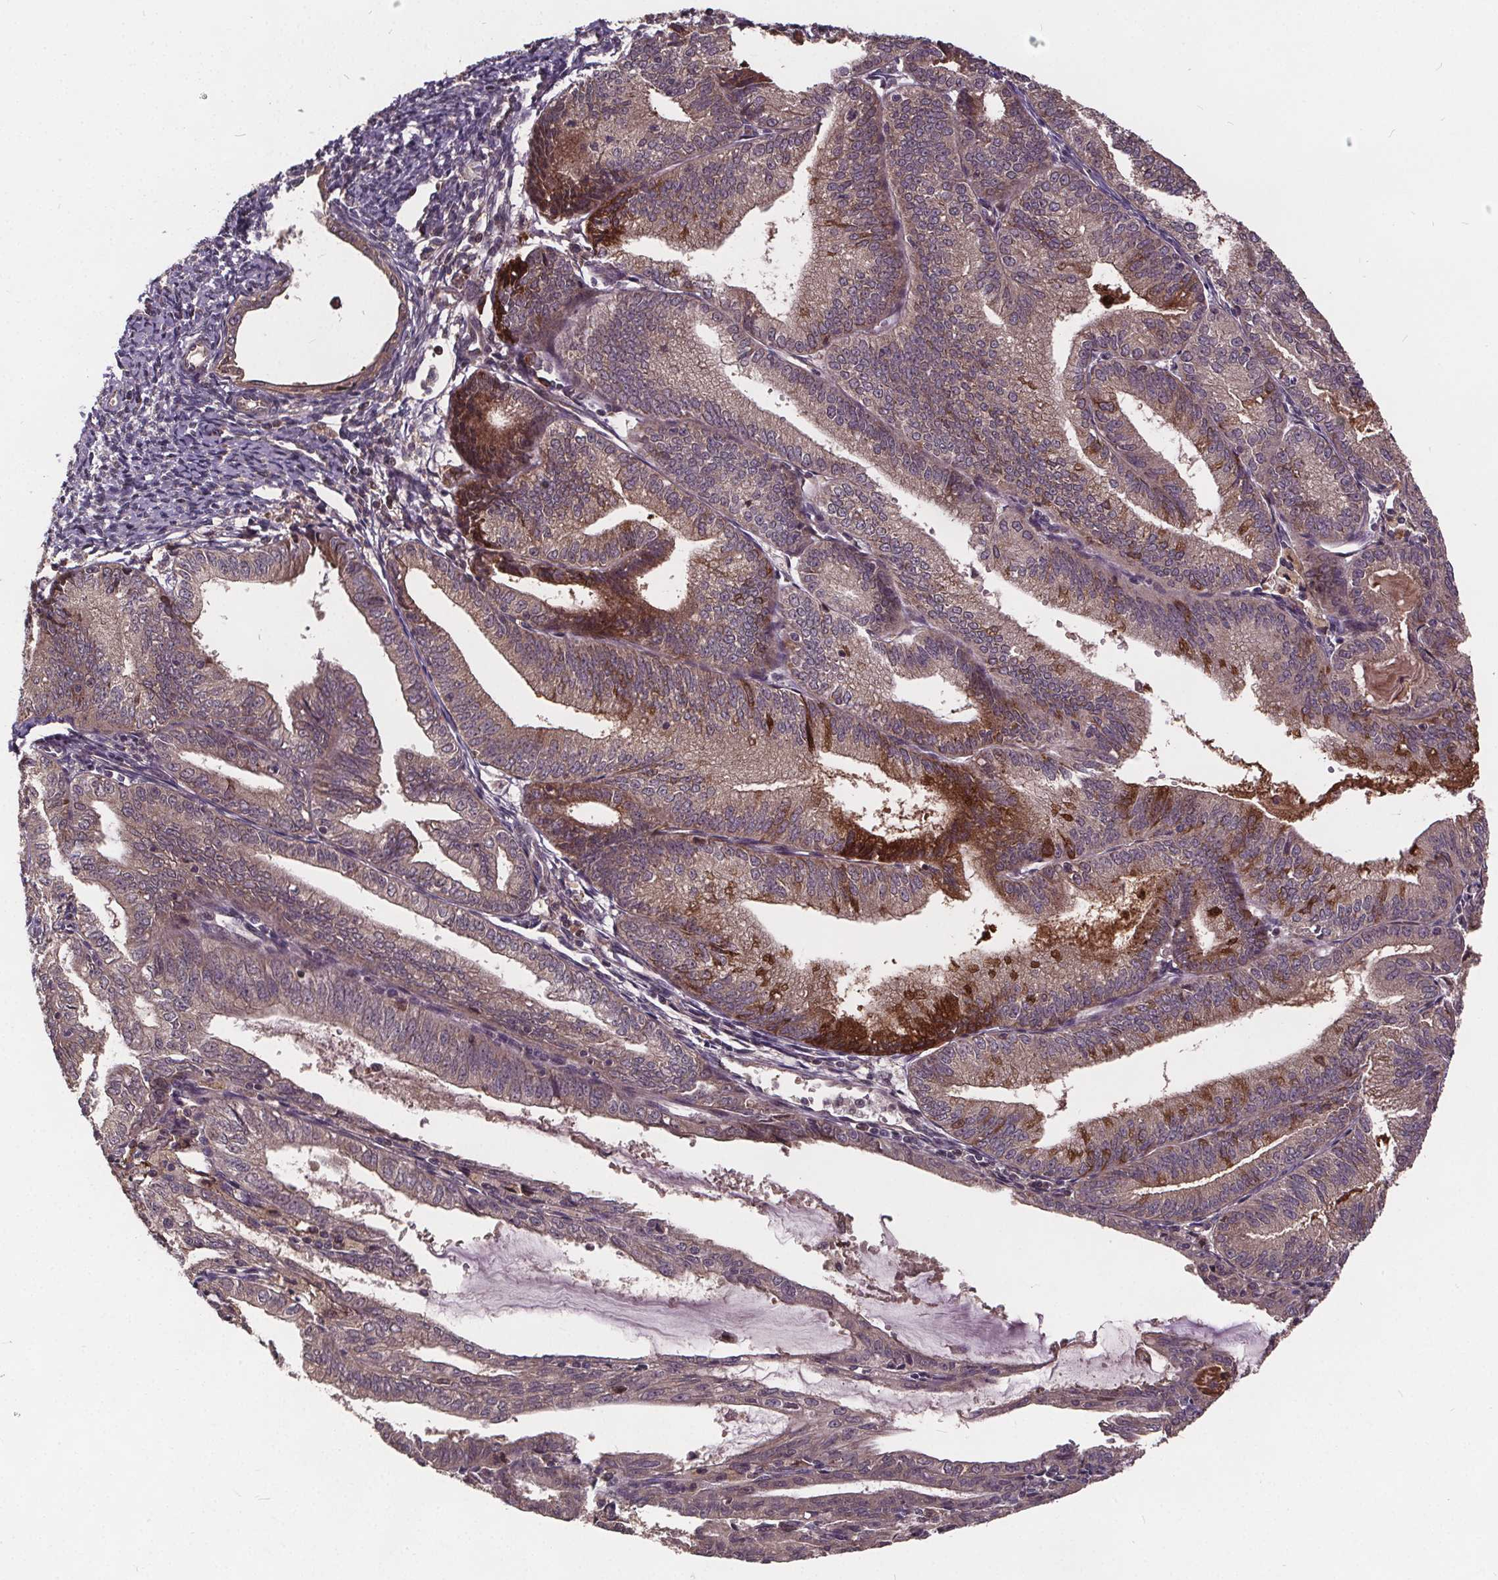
{"staining": {"intensity": "strong", "quantity": "<25%", "location": "cytoplasmic/membranous"}, "tissue": "endometrial cancer", "cell_type": "Tumor cells", "image_type": "cancer", "snomed": [{"axis": "morphology", "description": "Adenocarcinoma, NOS"}, {"axis": "topography", "description": "Endometrium"}], "caption": "This is an image of immunohistochemistry staining of endometrial adenocarcinoma, which shows strong staining in the cytoplasmic/membranous of tumor cells.", "gene": "USP9X", "patient": {"sex": "female", "age": 70}}